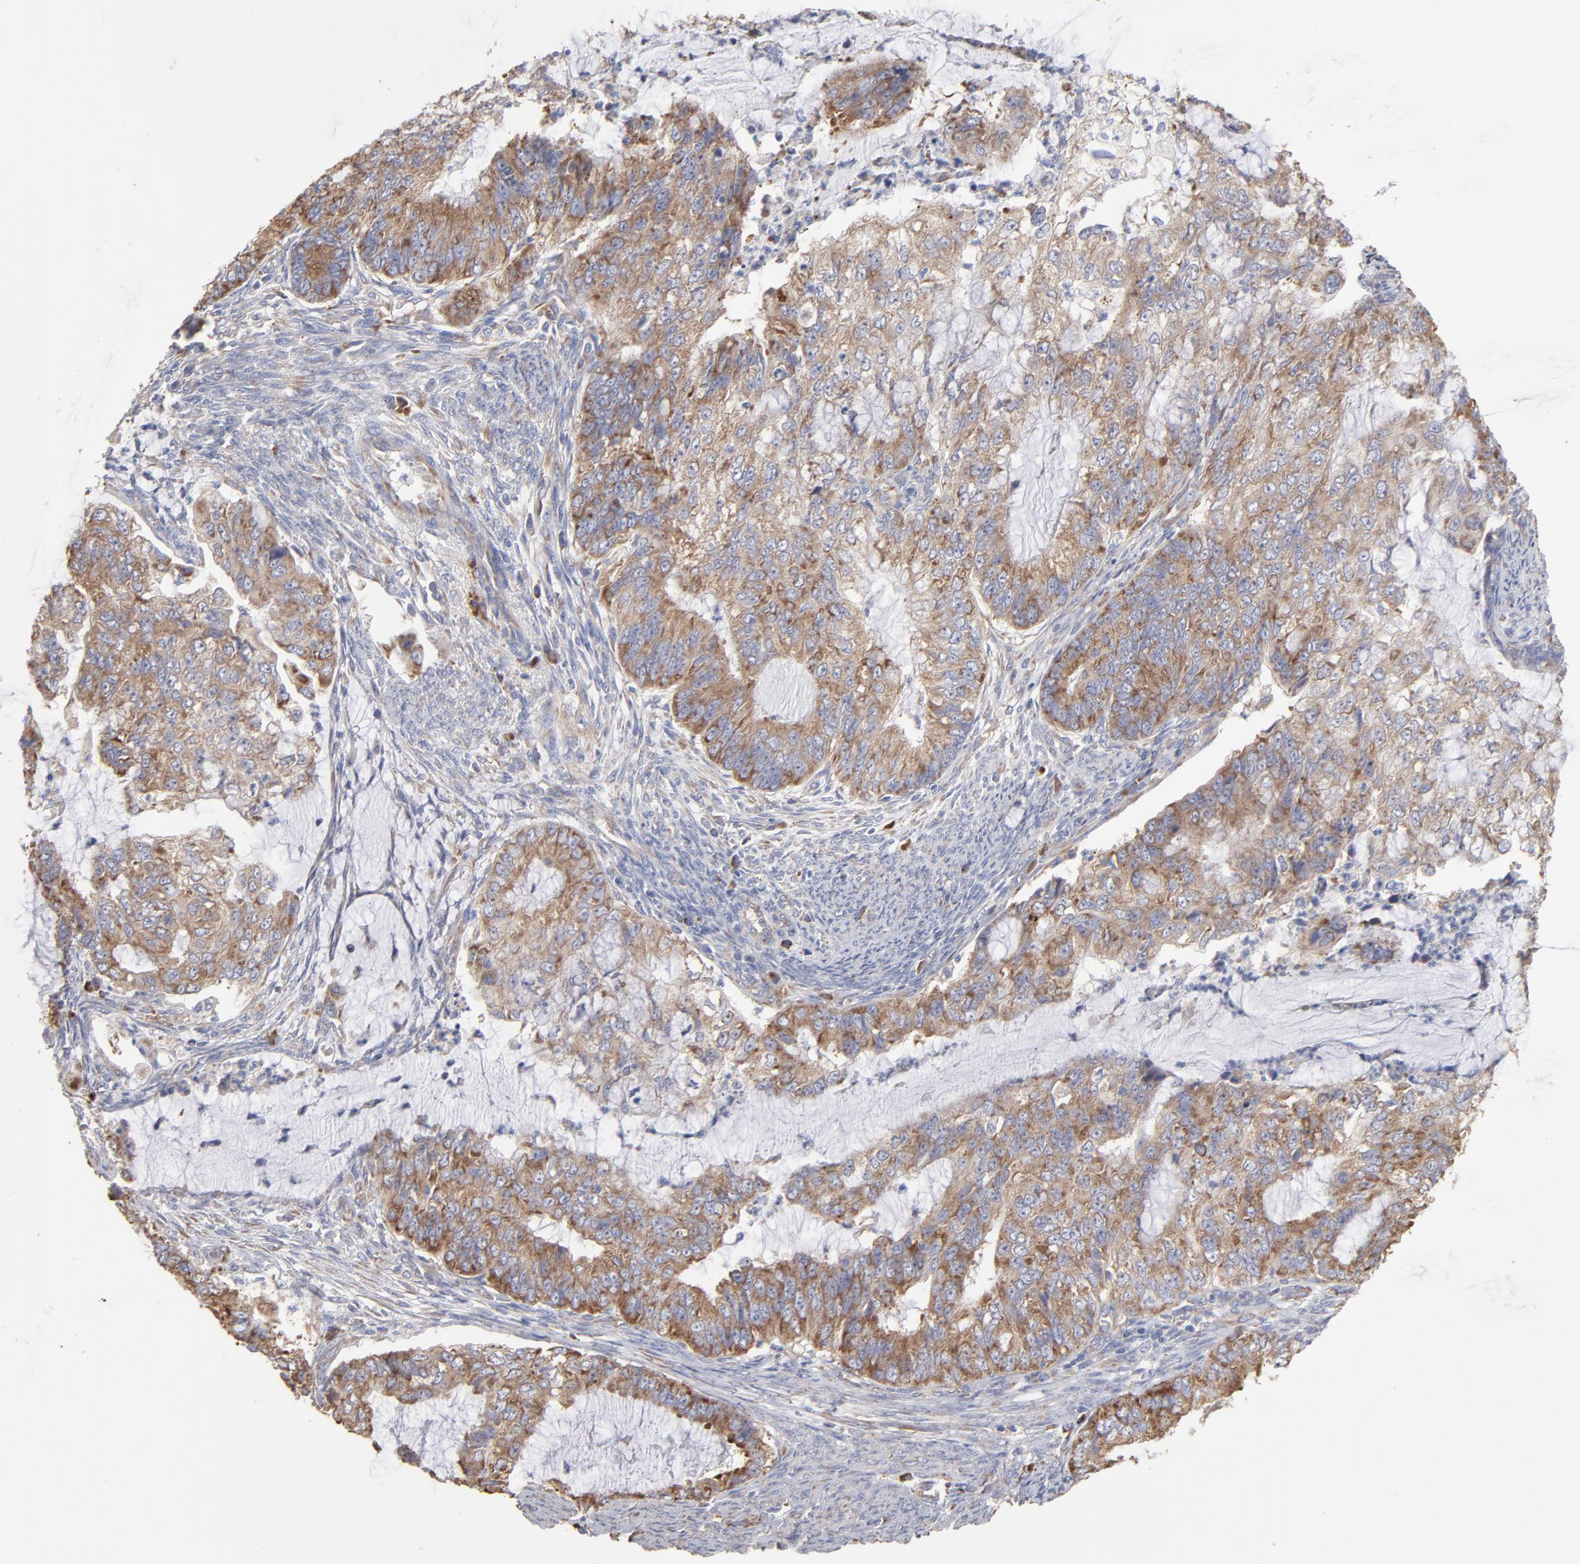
{"staining": {"intensity": "moderate", "quantity": ">75%", "location": "cytoplasmic/membranous"}, "tissue": "endometrial cancer", "cell_type": "Tumor cells", "image_type": "cancer", "snomed": [{"axis": "morphology", "description": "Adenocarcinoma, NOS"}, {"axis": "topography", "description": "Endometrium"}], "caption": "There is medium levels of moderate cytoplasmic/membranous positivity in tumor cells of adenocarcinoma (endometrial), as demonstrated by immunohistochemical staining (brown color).", "gene": "RPL3", "patient": {"sex": "female", "age": 75}}